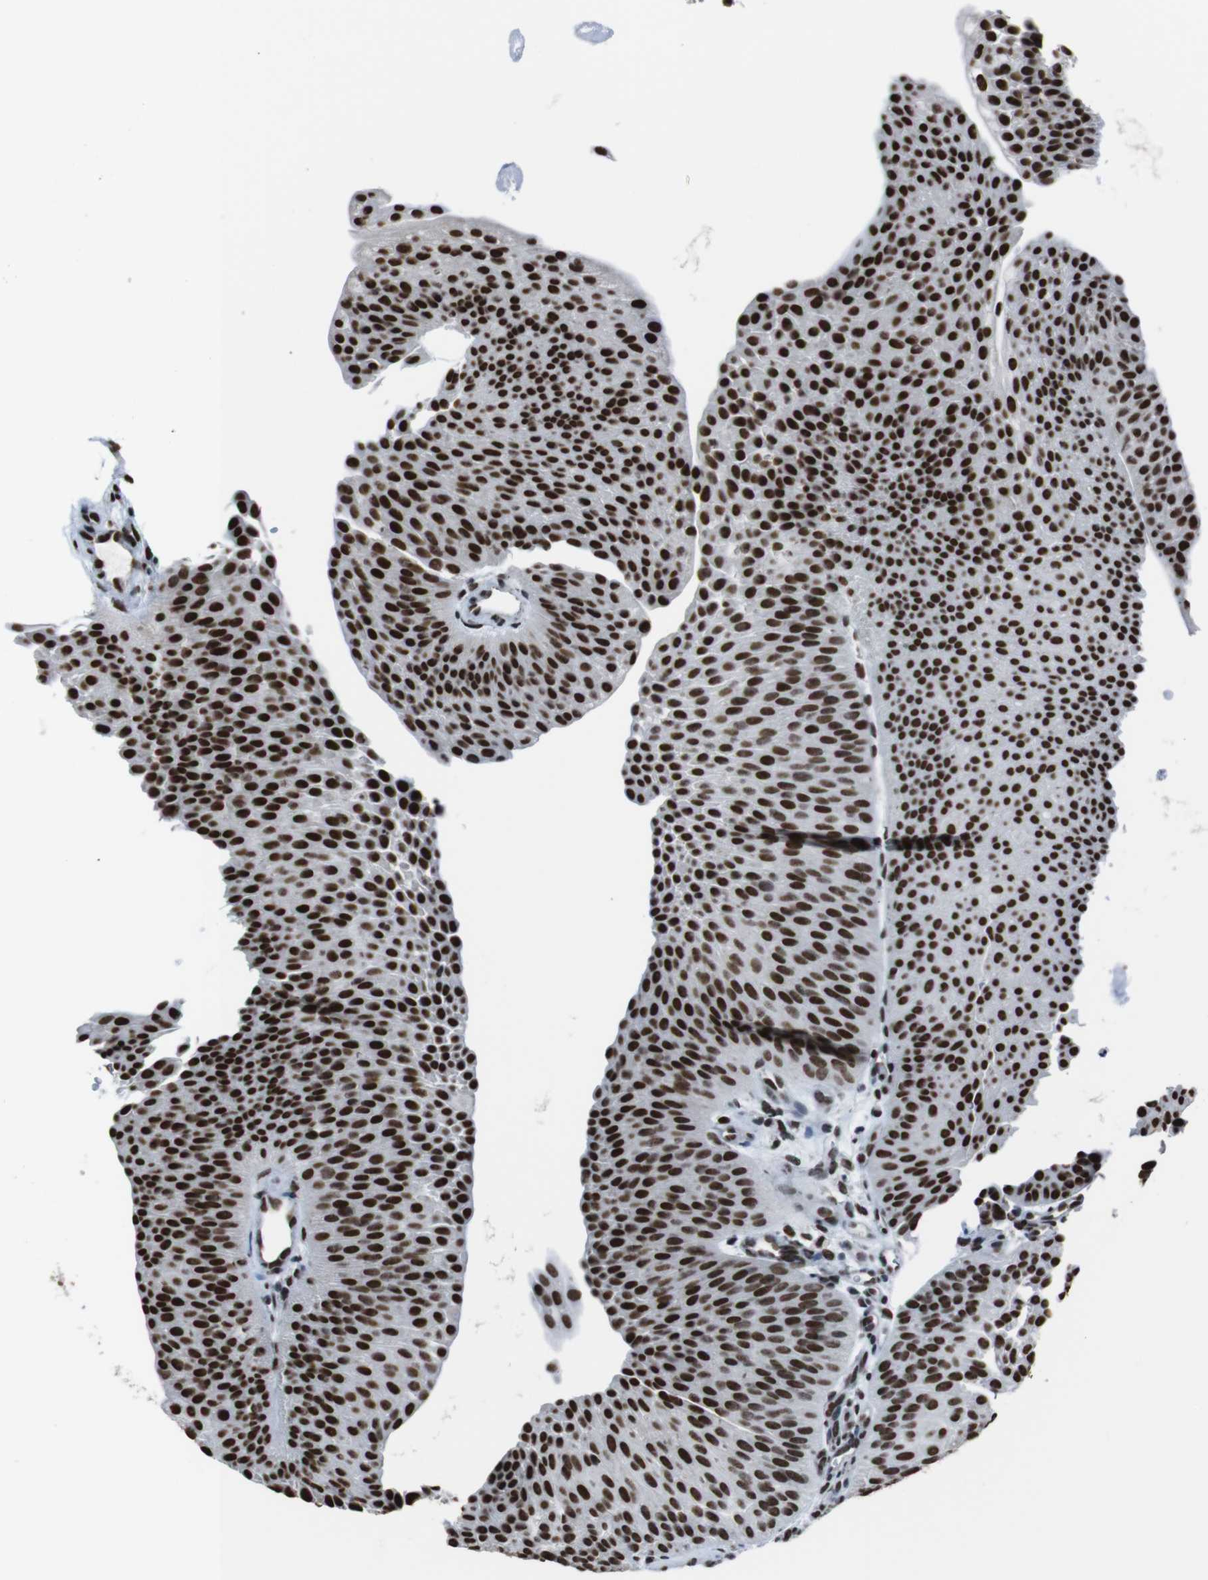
{"staining": {"intensity": "strong", "quantity": ">75%", "location": "nuclear"}, "tissue": "urothelial cancer", "cell_type": "Tumor cells", "image_type": "cancer", "snomed": [{"axis": "morphology", "description": "Urothelial carcinoma, Low grade"}, {"axis": "topography", "description": "Urinary bladder"}], "caption": "This photomicrograph reveals urothelial cancer stained with IHC to label a protein in brown. The nuclear of tumor cells show strong positivity for the protein. Nuclei are counter-stained blue.", "gene": "ROMO1", "patient": {"sex": "female", "age": 60}}